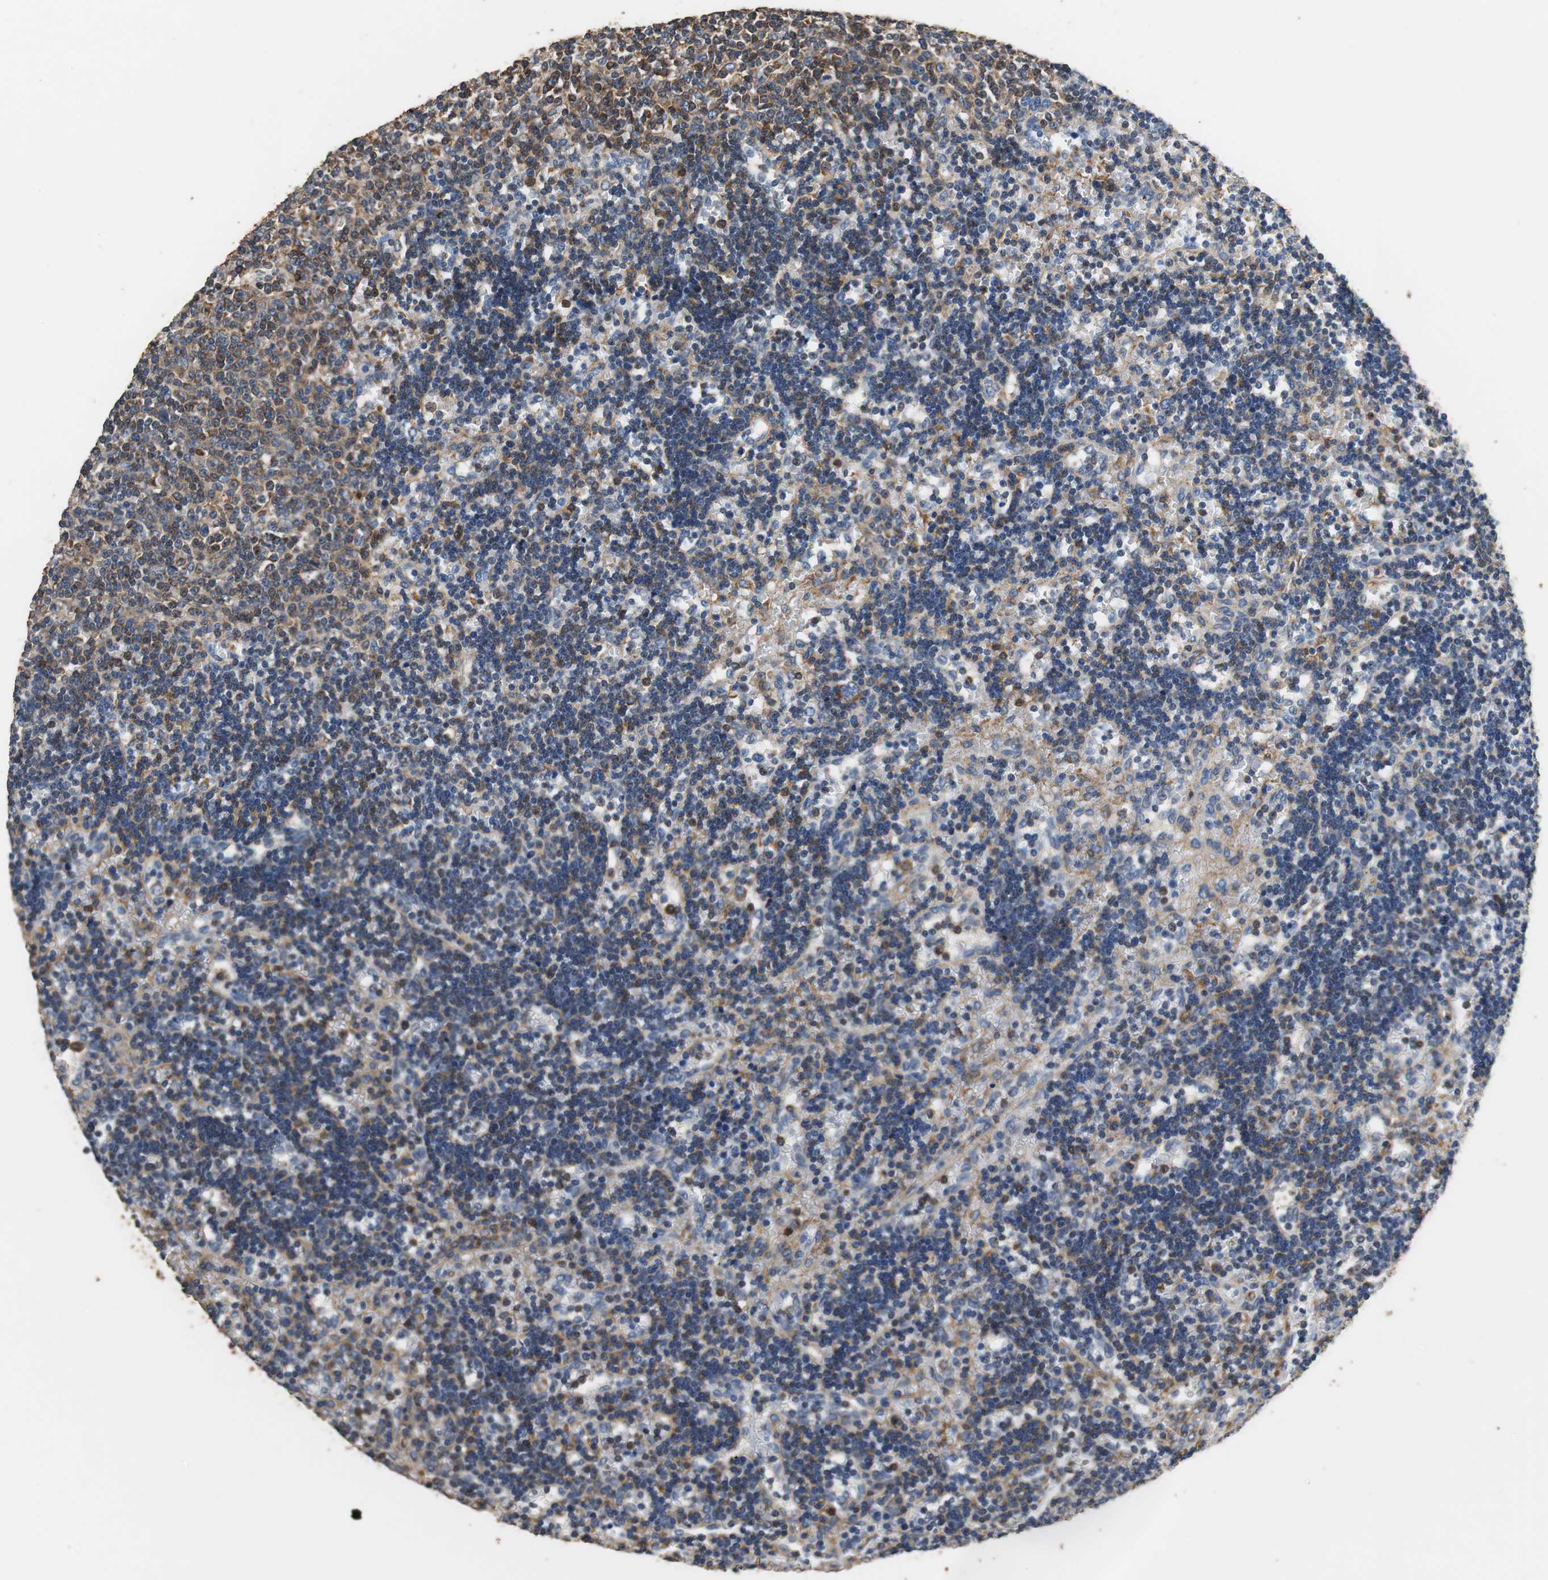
{"staining": {"intensity": "negative", "quantity": "none", "location": "none"}, "tissue": "lymphoma", "cell_type": "Tumor cells", "image_type": "cancer", "snomed": [{"axis": "morphology", "description": "Malignant lymphoma, non-Hodgkin's type, Low grade"}, {"axis": "topography", "description": "Spleen"}], "caption": "There is no significant staining in tumor cells of lymphoma.", "gene": "PRKRA", "patient": {"sex": "male", "age": 60}}